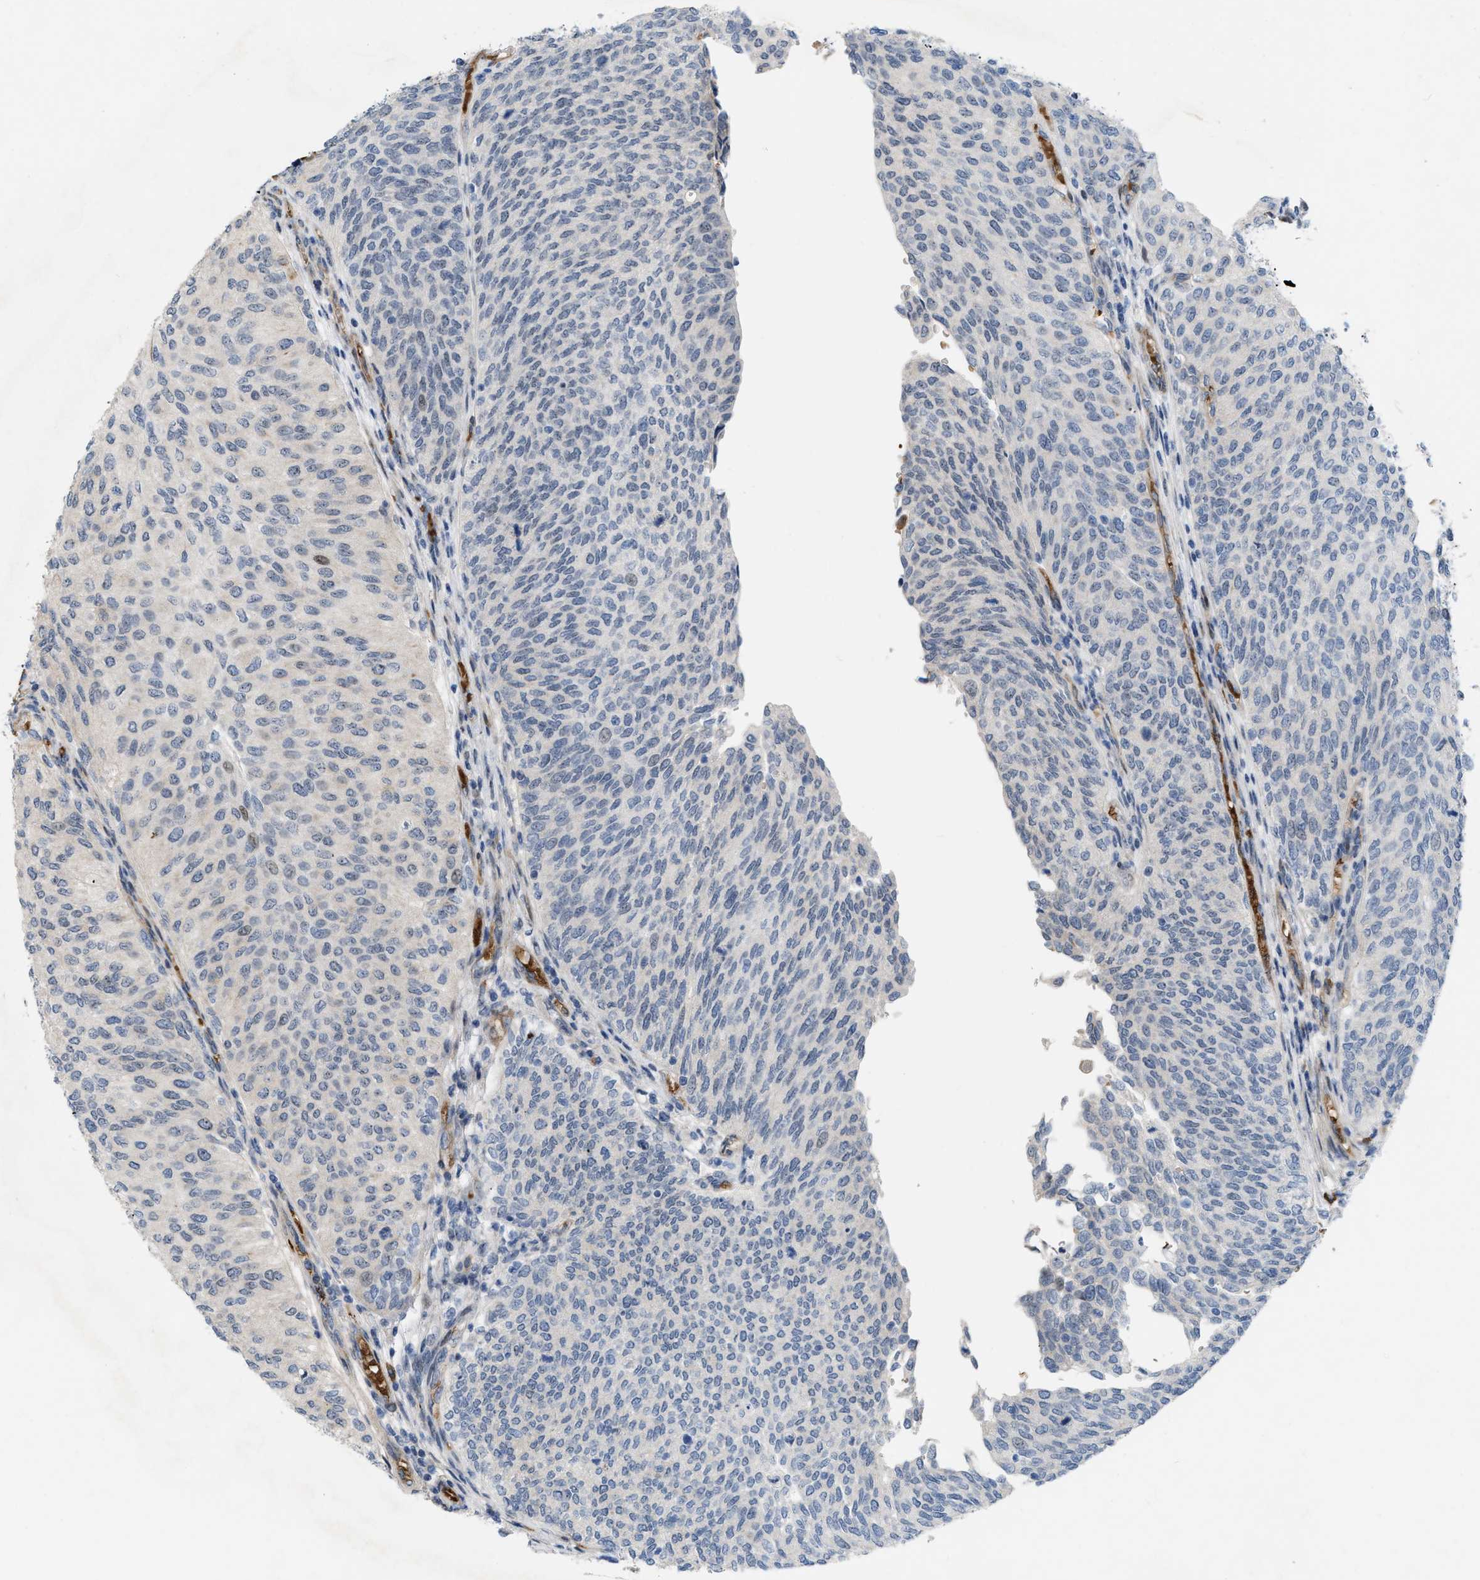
{"staining": {"intensity": "moderate", "quantity": "<25%", "location": "nuclear"}, "tissue": "urothelial cancer", "cell_type": "Tumor cells", "image_type": "cancer", "snomed": [{"axis": "morphology", "description": "Urothelial carcinoma, Low grade"}, {"axis": "topography", "description": "Urinary bladder"}], "caption": "Protein expression analysis of urothelial cancer shows moderate nuclear expression in approximately <25% of tumor cells.", "gene": "POLR1F", "patient": {"sex": "female", "age": 79}}